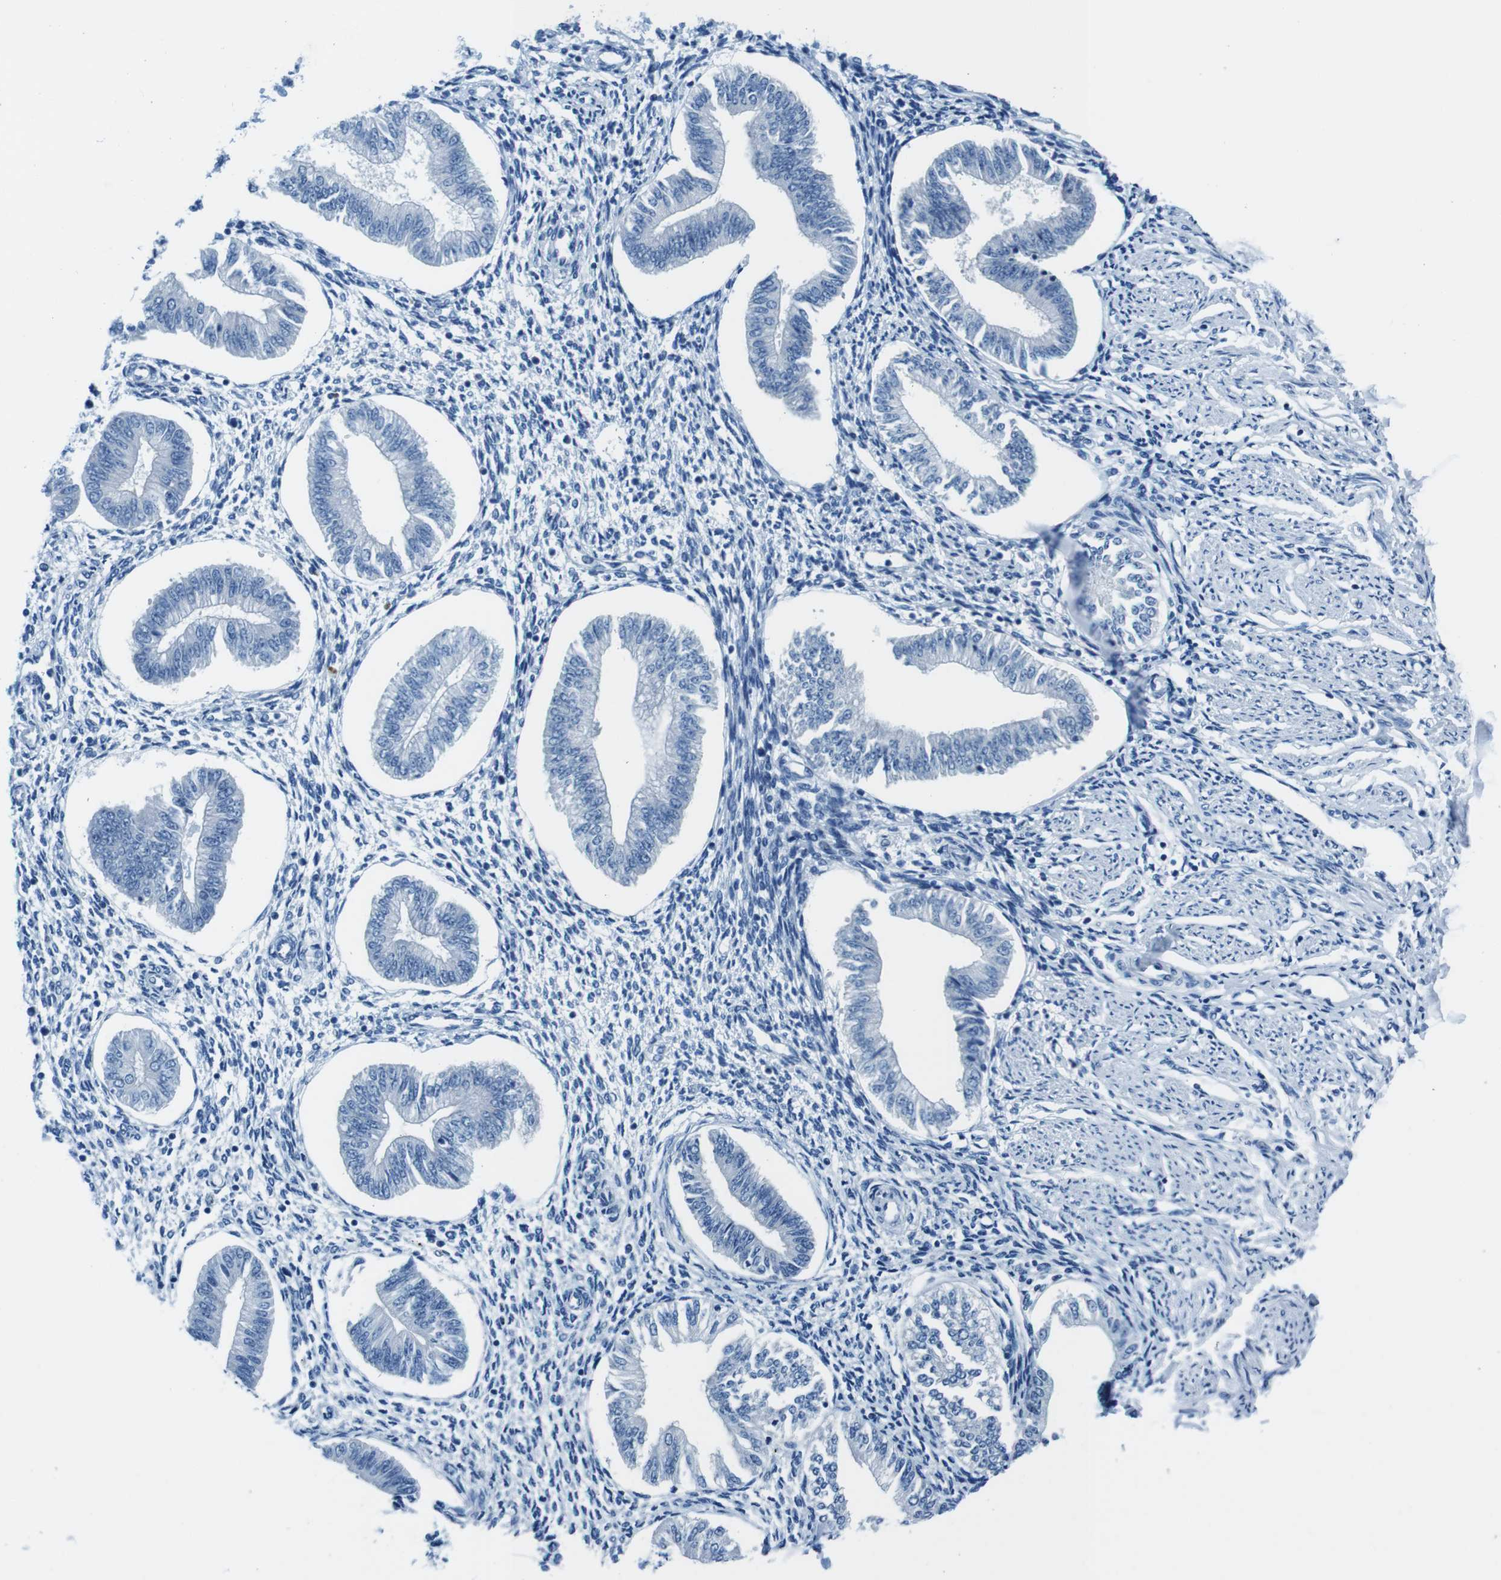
{"staining": {"intensity": "negative", "quantity": "none", "location": "none"}, "tissue": "endometrium", "cell_type": "Cells in endometrial stroma", "image_type": "normal", "snomed": [{"axis": "morphology", "description": "Normal tissue, NOS"}, {"axis": "topography", "description": "Endometrium"}], "caption": "This is an immunohistochemistry (IHC) image of normal human endometrium. There is no positivity in cells in endometrial stroma.", "gene": "EIF2B5", "patient": {"sex": "female", "age": 50}}